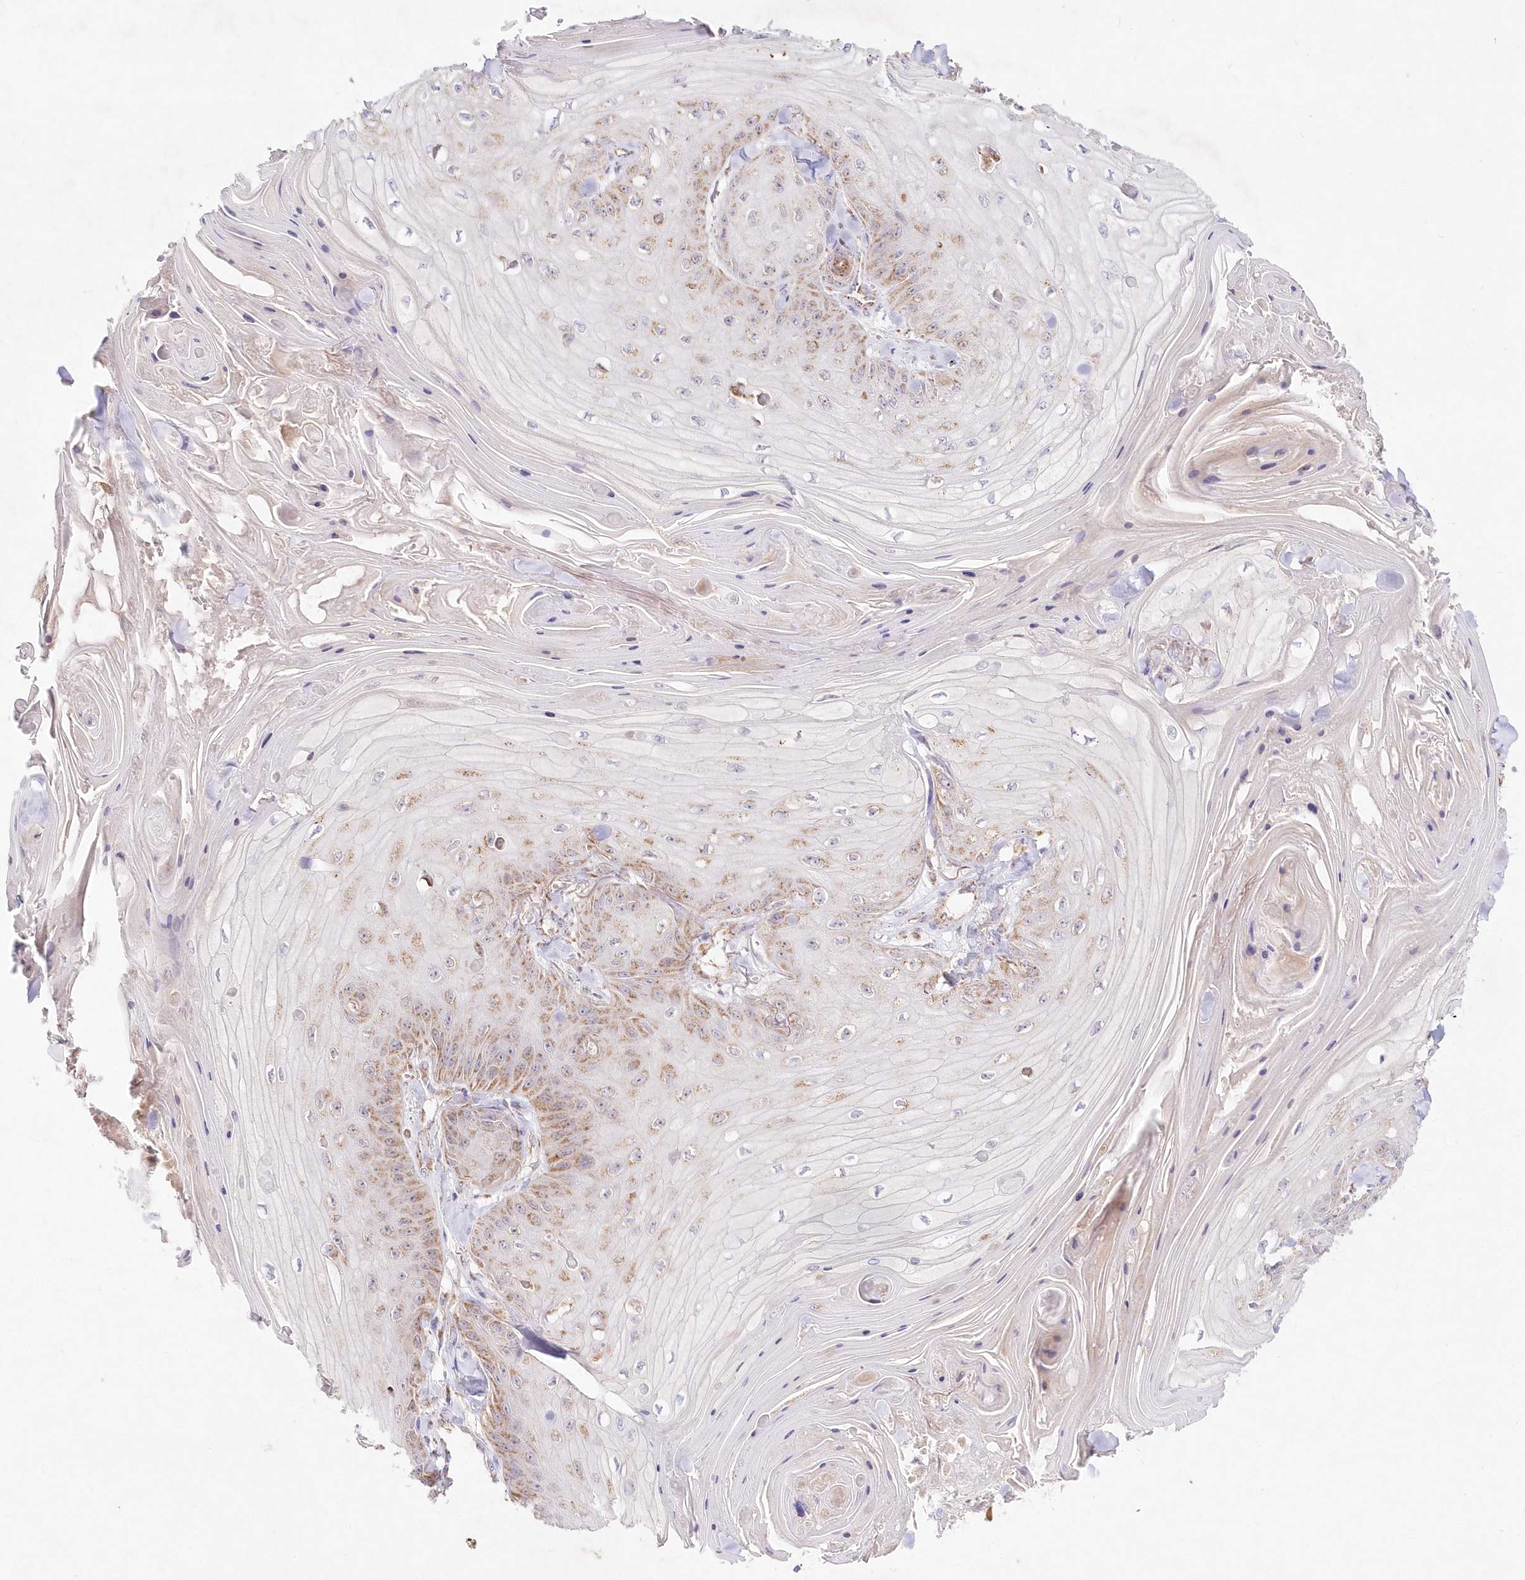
{"staining": {"intensity": "weak", "quantity": ">75%", "location": "cytoplasmic/membranous"}, "tissue": "skin cancer", "cell_type": "Tumor cells", "image_type": "cancer", "snomed": [{"axis": "morphology", "description": "Squamous cell carcinoma, NOS"}, {"axis": "topography", "description": "Skin"}], "caption": "Protein expression analysis of human skin cancer (squamous cell carcinoma) reveals weak cytoplasmic/membranous positivity in about >75% of tumor cells.", "gene": "DNA2", "patient": {"sex": "male", "age": 74}}